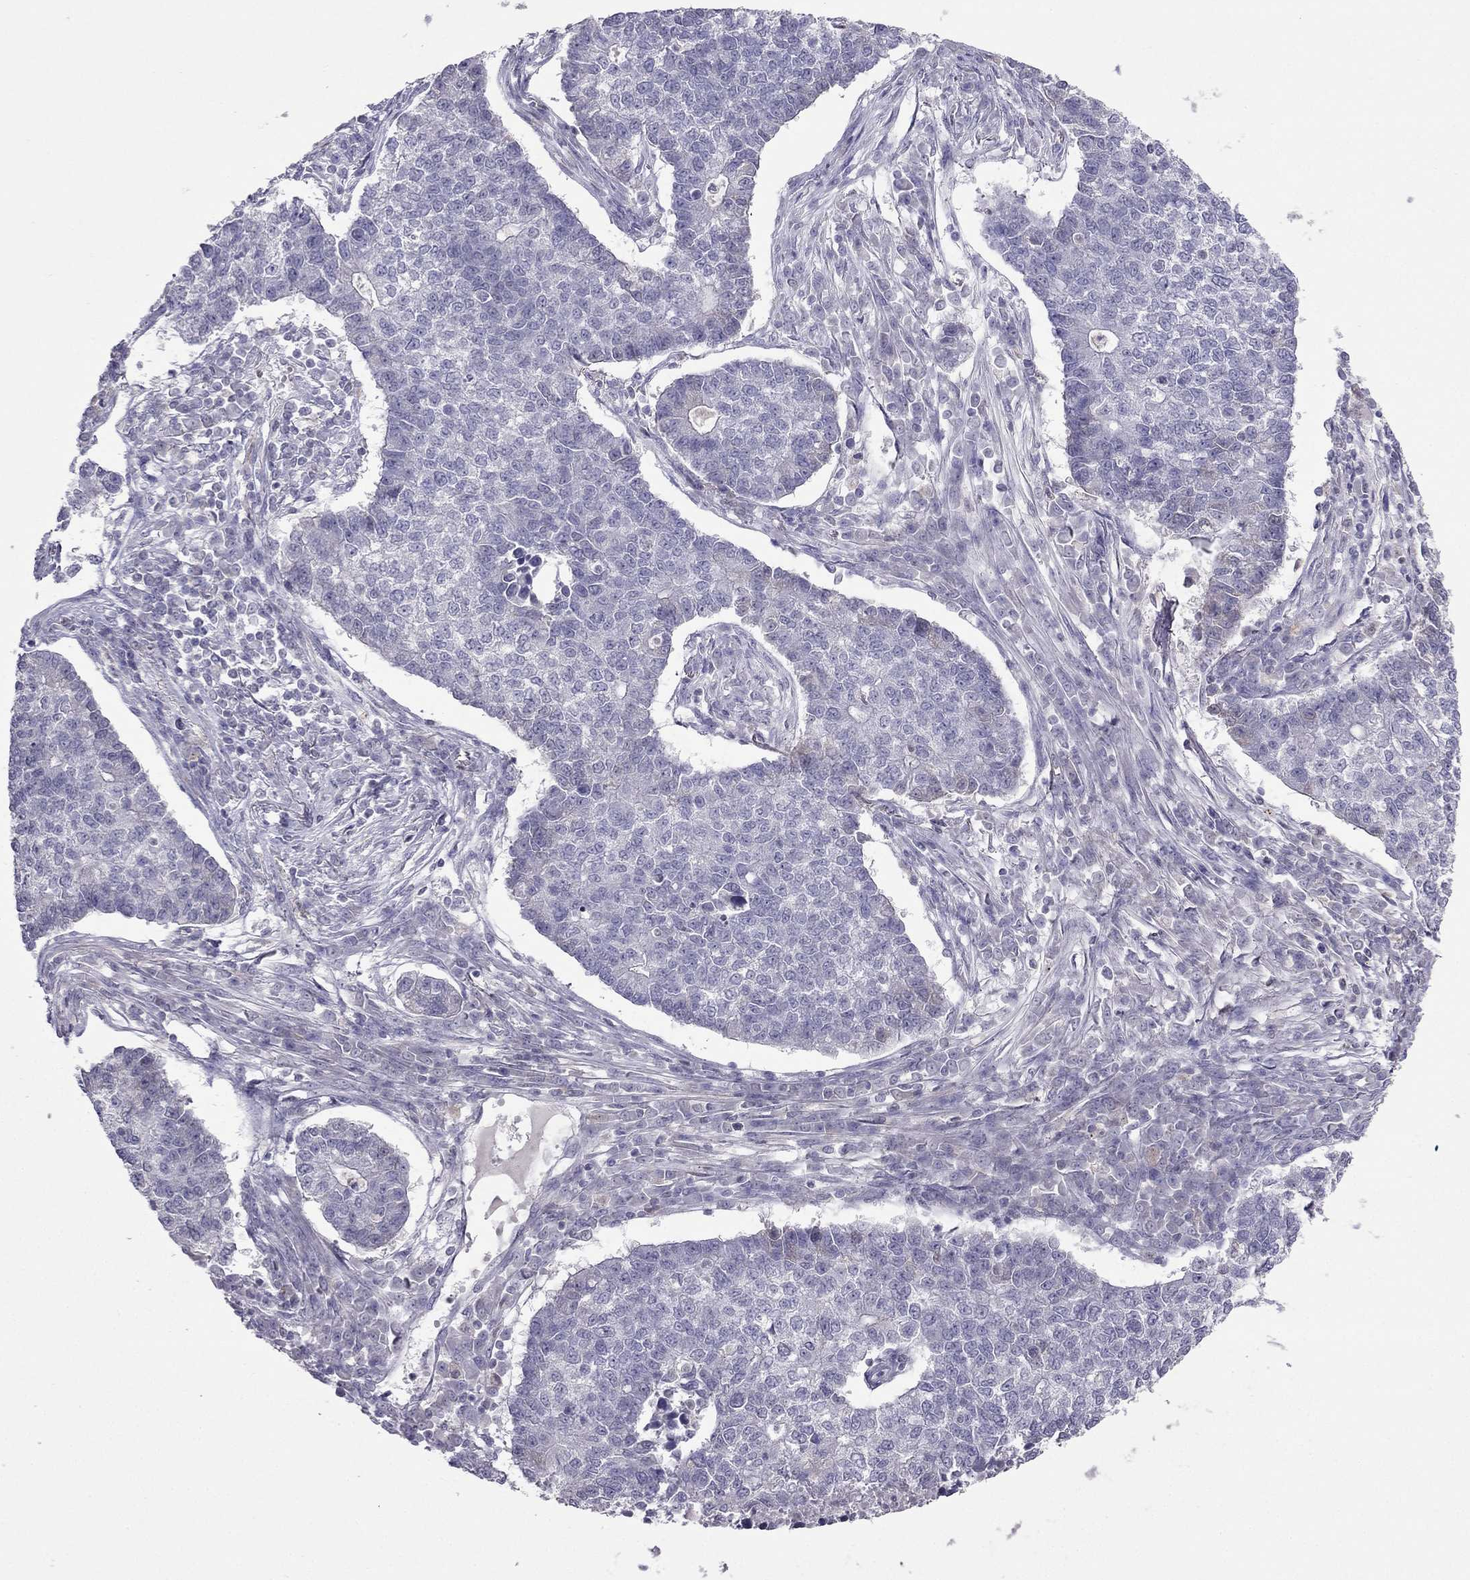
{"staining": {"intensity": "negative", "quantity": "none", "location": "none"}, "tissue": "lung cancer", "cell_type": "Tumor cells", "image_type": "cancer", "snomed": [{"axis": "morphology", "description": "Adenocarcinoma, NOS"}, {"axis": "topography", "description": "Lung"}], "caption": "This is an immunohistochemistry (IHC) photomicrograph of lung cancer (adenocarcinoma). There is no expression in tumor cells.", "gene": "RGS8", "patient": {"sex": "male", "age": 57}}